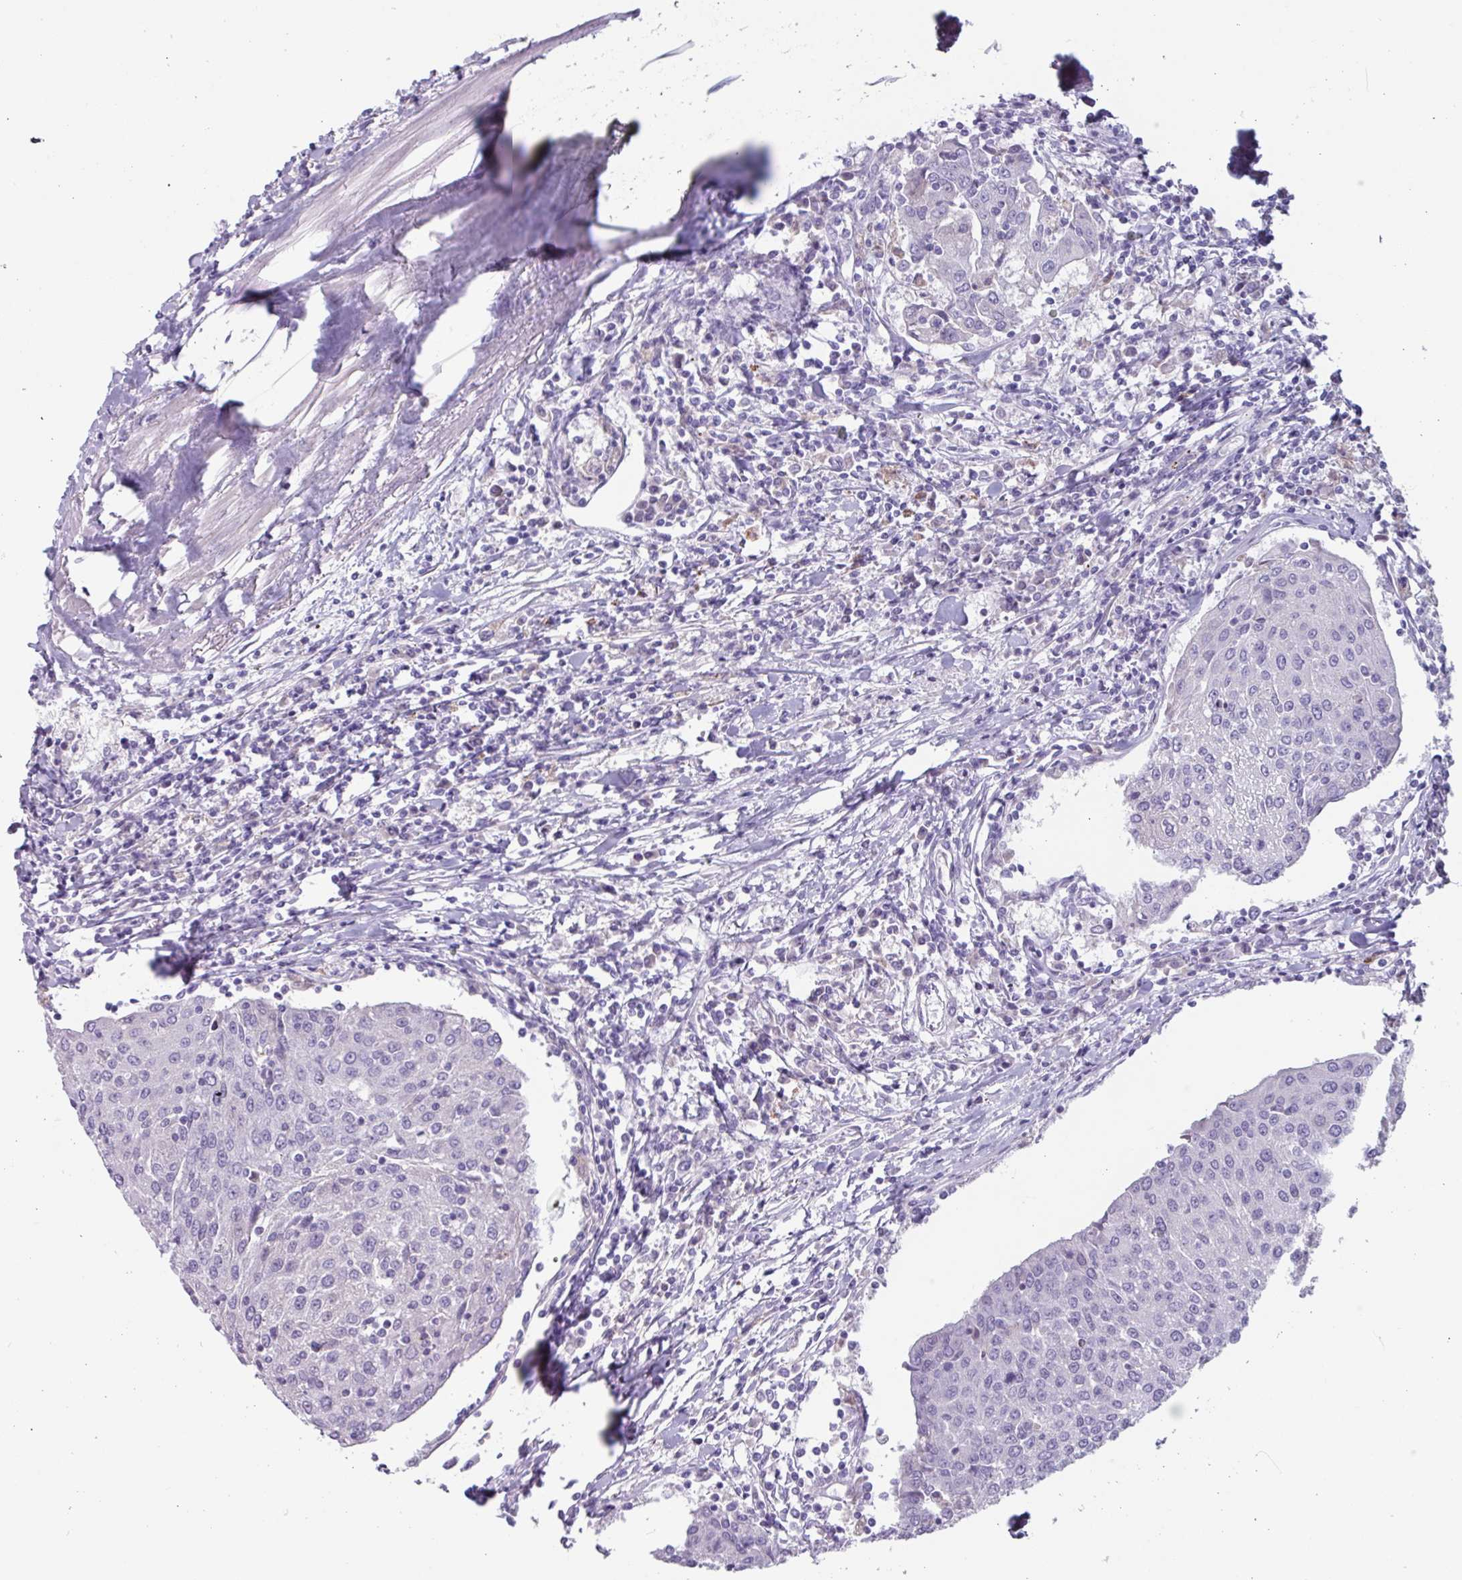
{"staining": {"intensity": "negative", "quantity": "none", "location": "none"}, "tissue": "urothelial cancer", "cell_type": "Tumor cells", "image_type": "cancer", "snomed": [{"axis": "morphology", "description": "Urothelial carcinoma, High grade"}, {"axis": "topography", "description": "Urinary bladder"}], "caption": "Tumor cells are negative for protein expression in human urothelial cancer. The staining was performed using DAB to visualize the protein expression in brown, while the nuclei were stained in blue with hematoxylin (Magnification: 20x).", "gene": "OR2T10", "patient": {"sex": "female", "age": 85}}